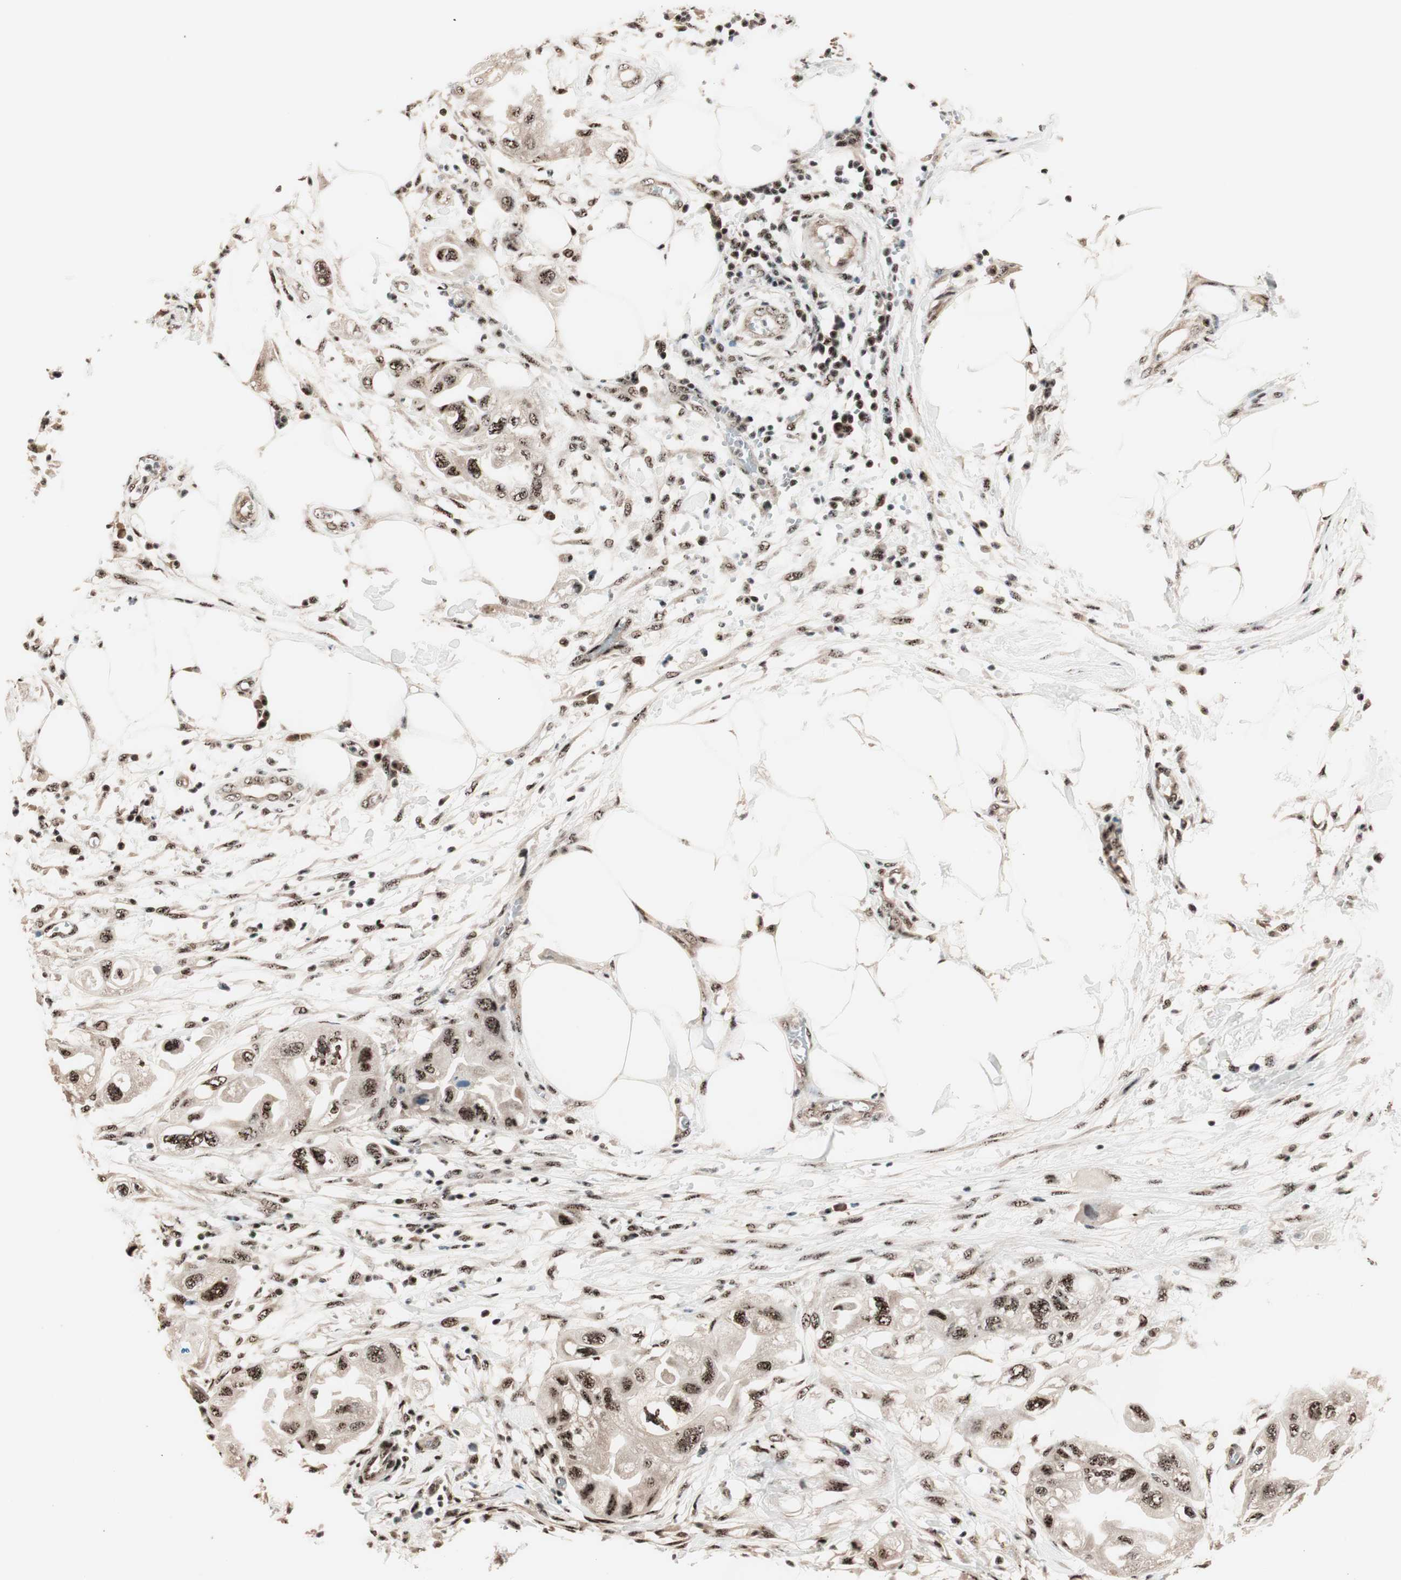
{"staining": {"intensity": "strong", "quantity": ">75%", "location": "nuclear"}, "tissue": "endometrial cancer", "cell_type": "Tumor cells", "image_type": "cancer", "snomed": [{"axis": "morphology", "description": "Adenocarcinoma, NOS"}, {"axis": "topography", "description": "Endometrium"}], "caption": "Immunohistochemistry (IHC) staining of adenocarcinoma (endometrial), which reveals high levels of strong nuclear positivity in about >75% of tumor cells indicating strong nuclear protein expression. The staining was performed using DAB (3,3'-diaminobenzidine) (brown) for protein detection and nuclei were counterstained in hematoxylin (blue).", "gene": "NR5A2", "patient": {"sex": "female", "age": 67}}